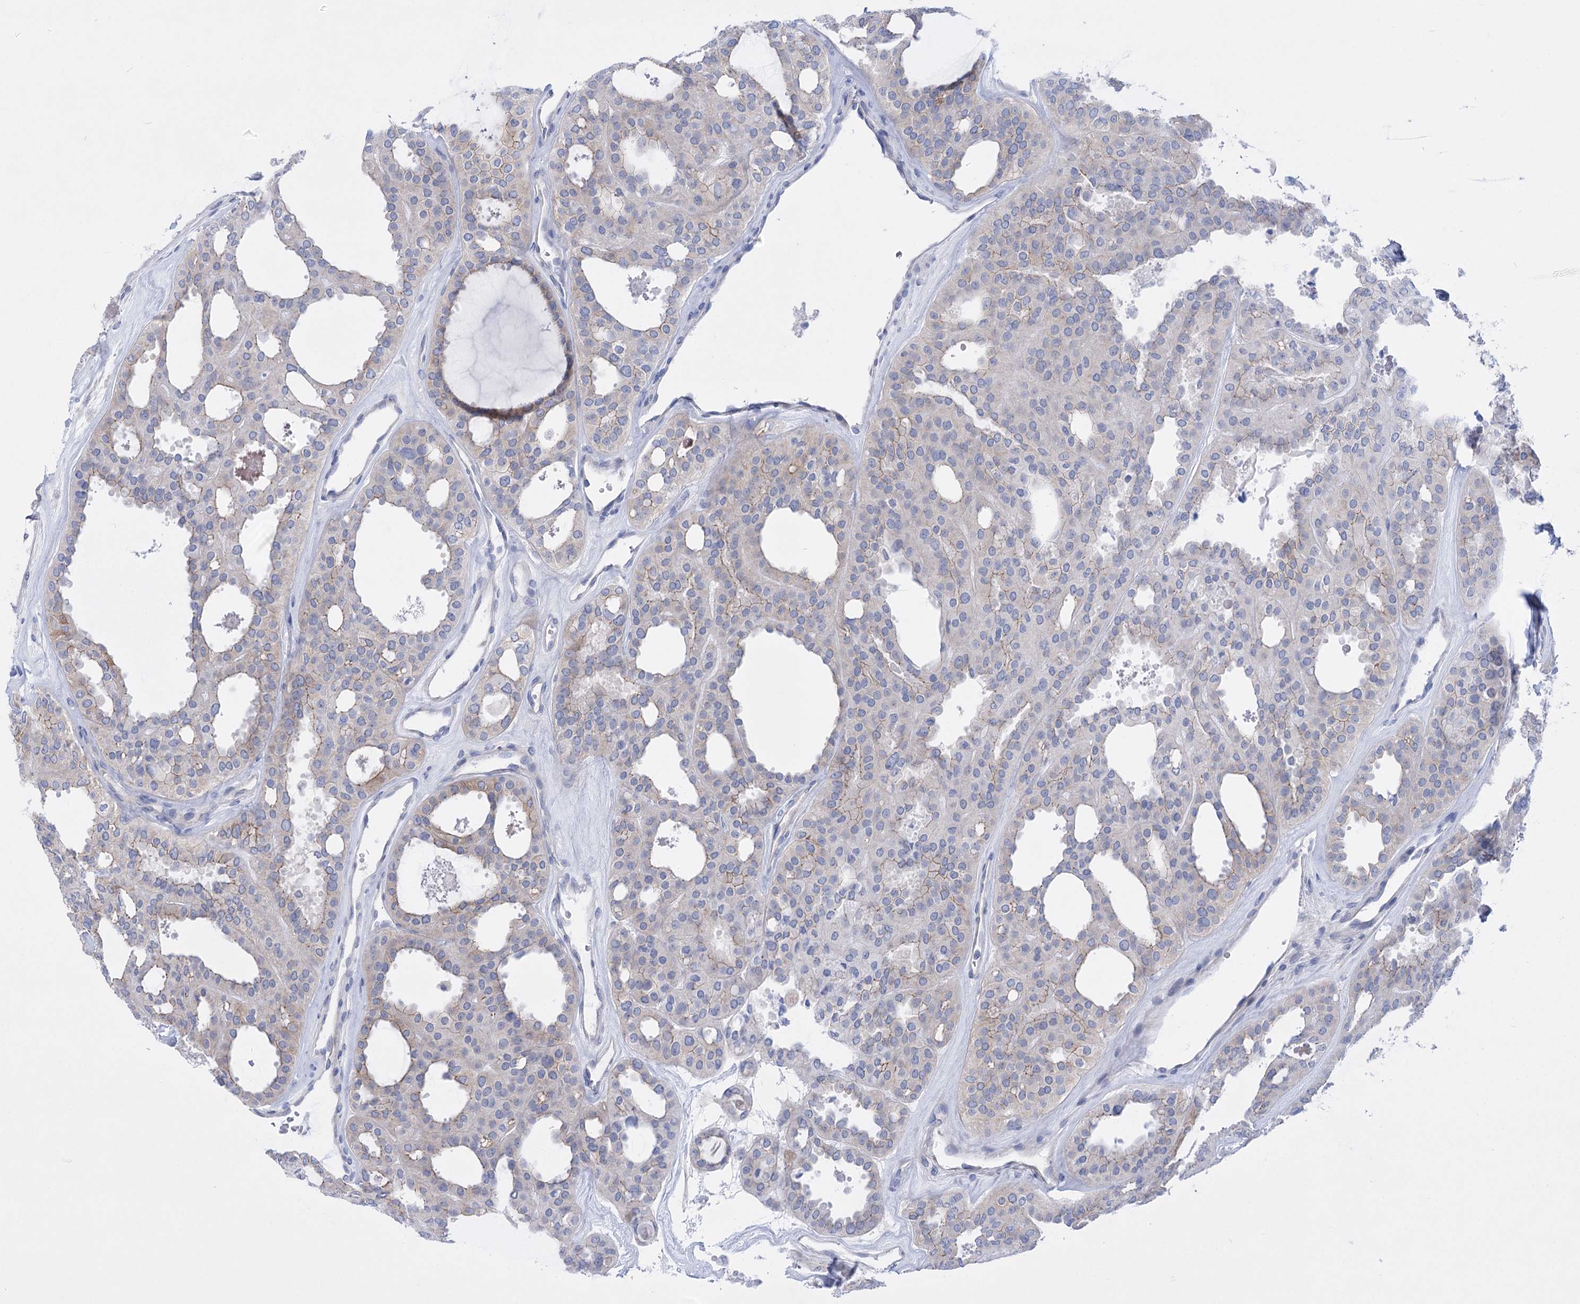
{"staining": {"intensity": "weak", "quantity": "<25%", "location": "cytoplasmic/membranous"}, "tissue": "thyroid cancer", "cell_type": "Tumor cells", "image_type": "cancer", "snomed": [{"axis": "morphology", "description": "Follicular adenoma carcinoma, NOS"}, {"axis": "topography", "description": "Thyroid gland"}], "caption": "A high-resolution micrograph shows immunohistochemistry (IHC) staining of thyroid follicular adenoma carcinoma, which exhibits no significant positivity in tumor cells.", "gene": "LRRC34", "patient": {"sex": "male", "age": 75}}